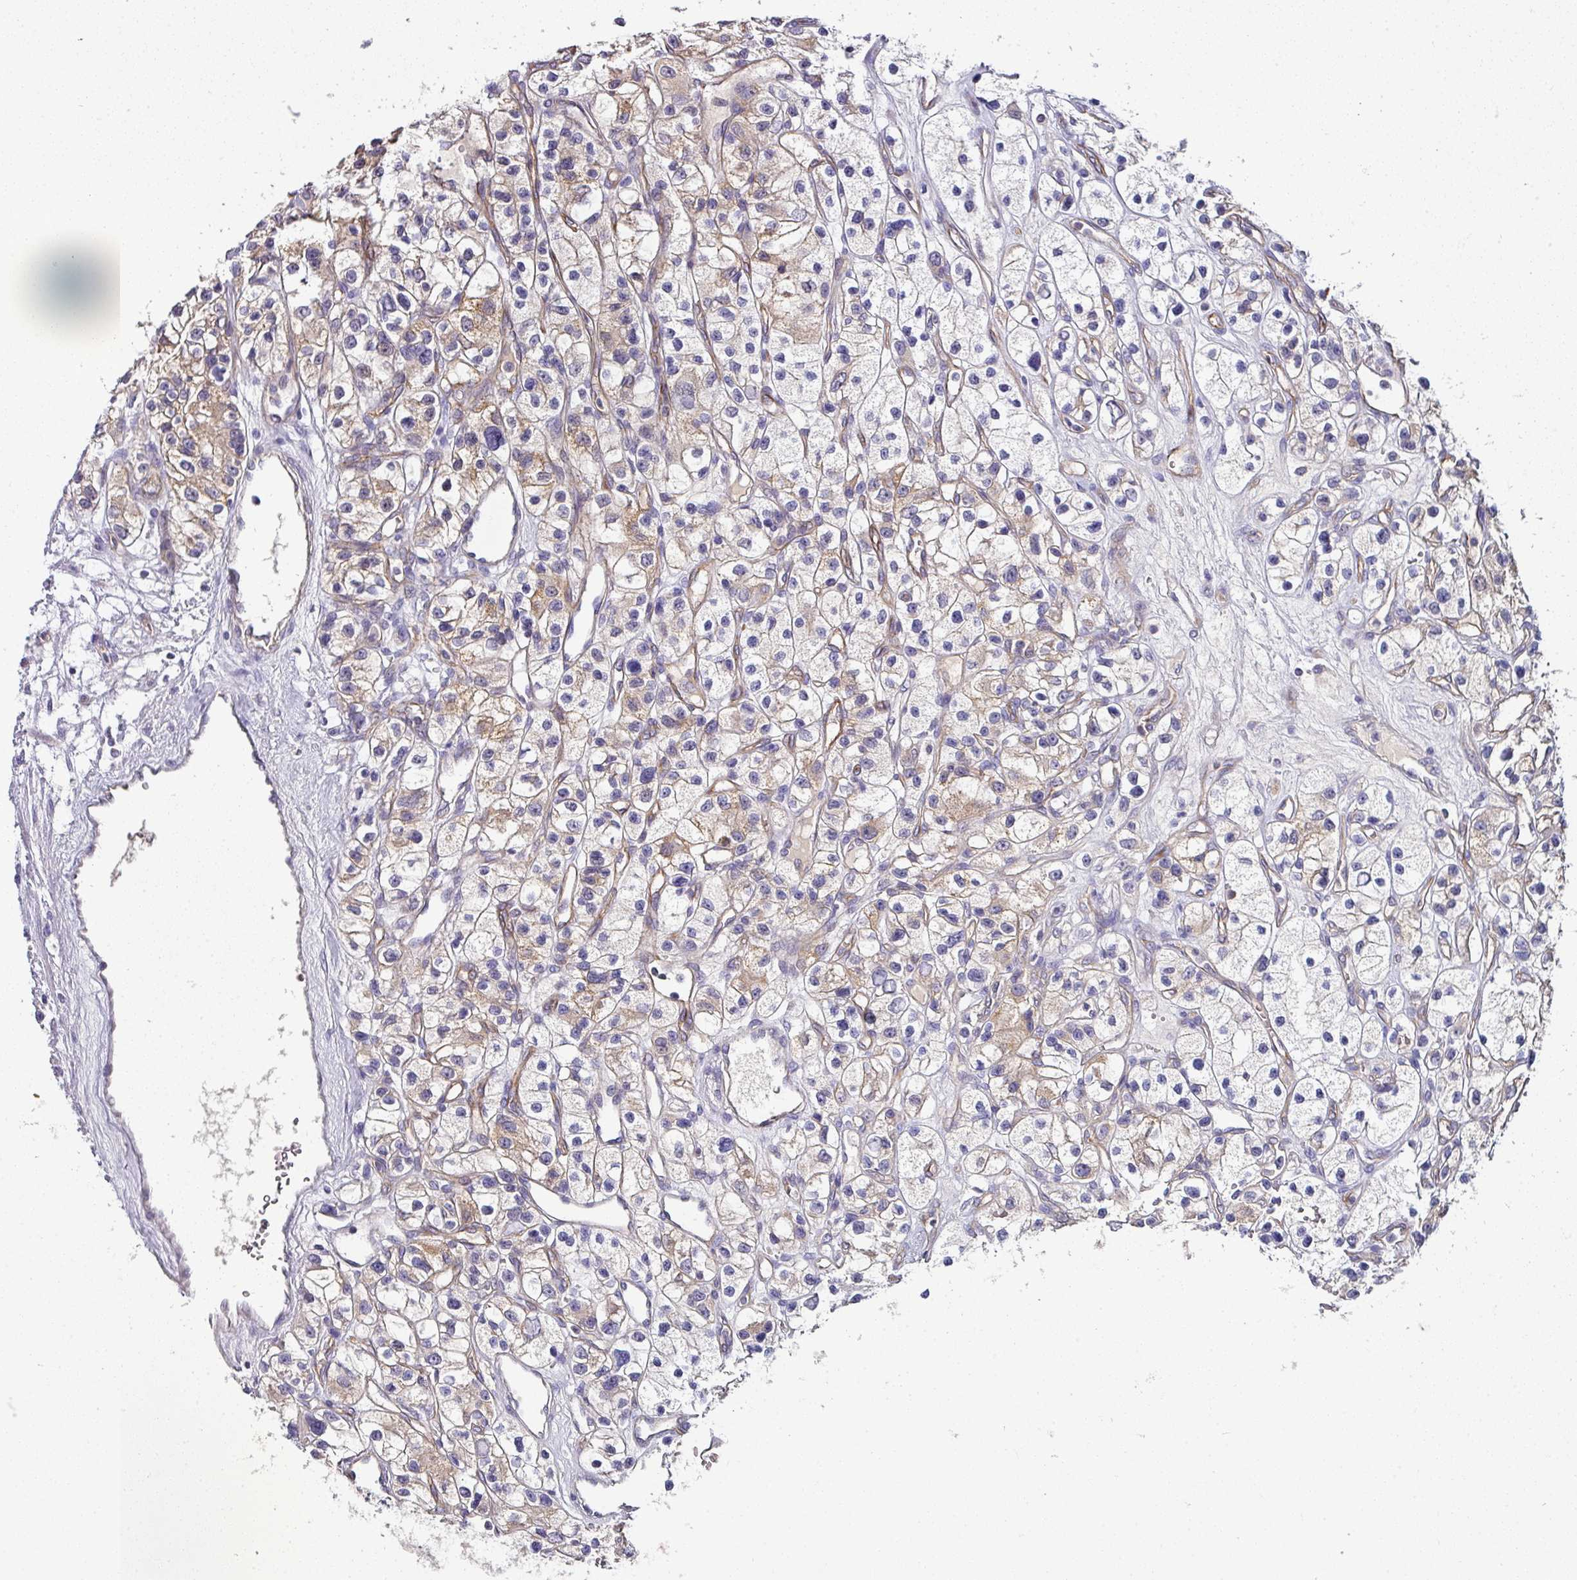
{"staining": {"intensity": "weak", "quantity": "<25%", "location": "cytoplasmic/membranous"}, "tissue": "renal cancer", "cell_type": "Tumor cells", "image_type": "cancer", "snomed": [{"axis": "morphology", "description": "Adenocarcinoma, NOS"}, {"axis": "topography", "description": "Kidney"}], "caption": "Protein analysis of renal adenocarcinoma demonstrates no significant staining in tumor cells. The staining was performed using DAB (3,3'-diaminobenzidine) to visualize the protein expression in brown, while the nuclei were stained in blue with hematoxylin (Magnification: 20x).", "gene": "NAPSA", "patient": {"sex": "female", "age": 57}}